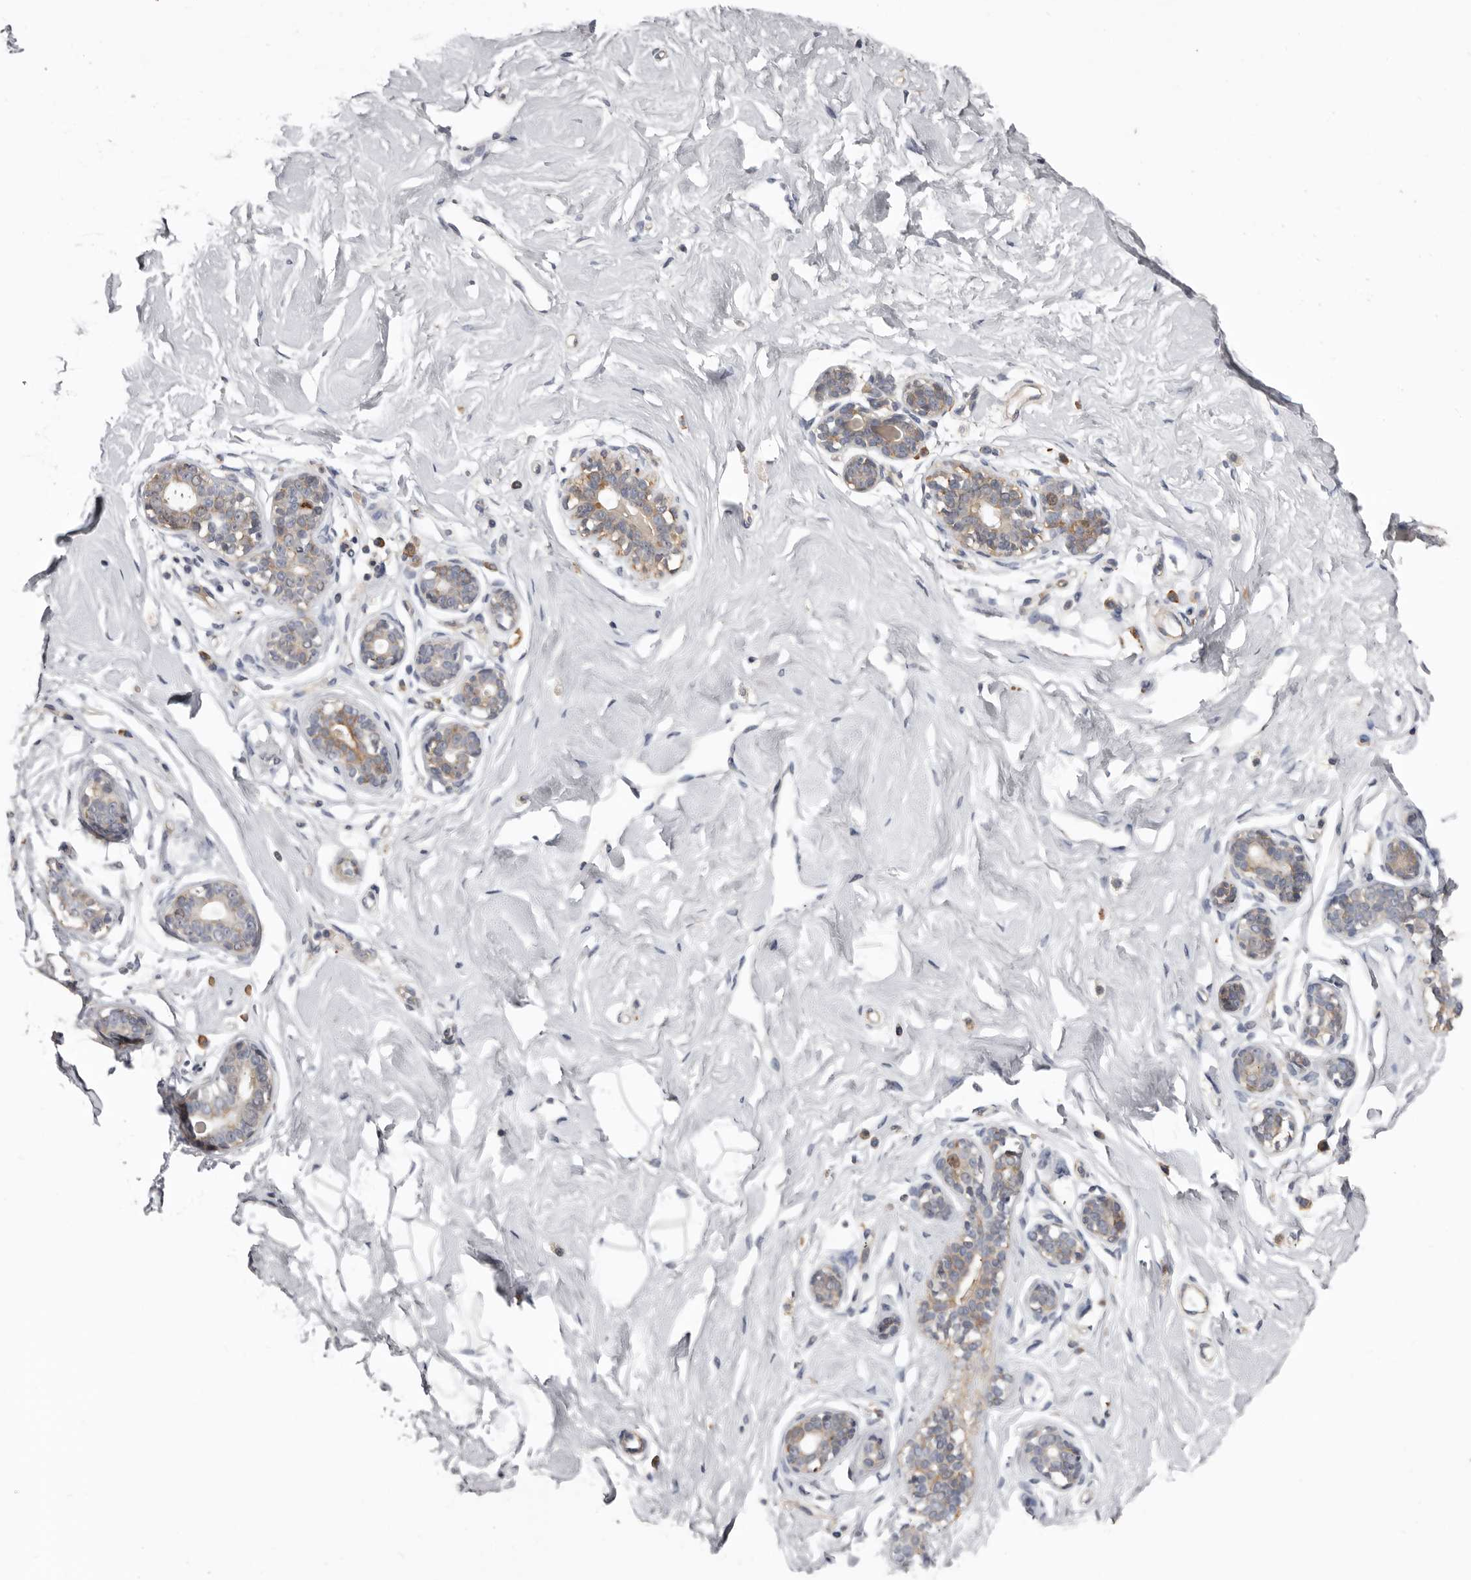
{"staining": {"intensity": "negative", "quantity": "none", "location": "none"}, "tissue": "breast", "cell_type": "Adipocytes", "image_type": "normal", "snomed": [{"axis": "morphology", "description": "Normal tissue, NOS"}, {"axis": "morphology", "description": "Adenoma, NOS"}, {"axis": "topography", "description": "Breast"}], "caption": "High power microscopy image of an immunohistochemistry photomicrograph of normal breast, revealing no significant expression in adipocytes. (Stains: DAB (3,3'-diaminobenzidine) immunohistochemistry (IHC) with hematoxylin counter stain, Microscopy: brightfield microscopy at high magnification).", "gene": "CDCA8", "patient": {"sex": "female", "age": 23}}